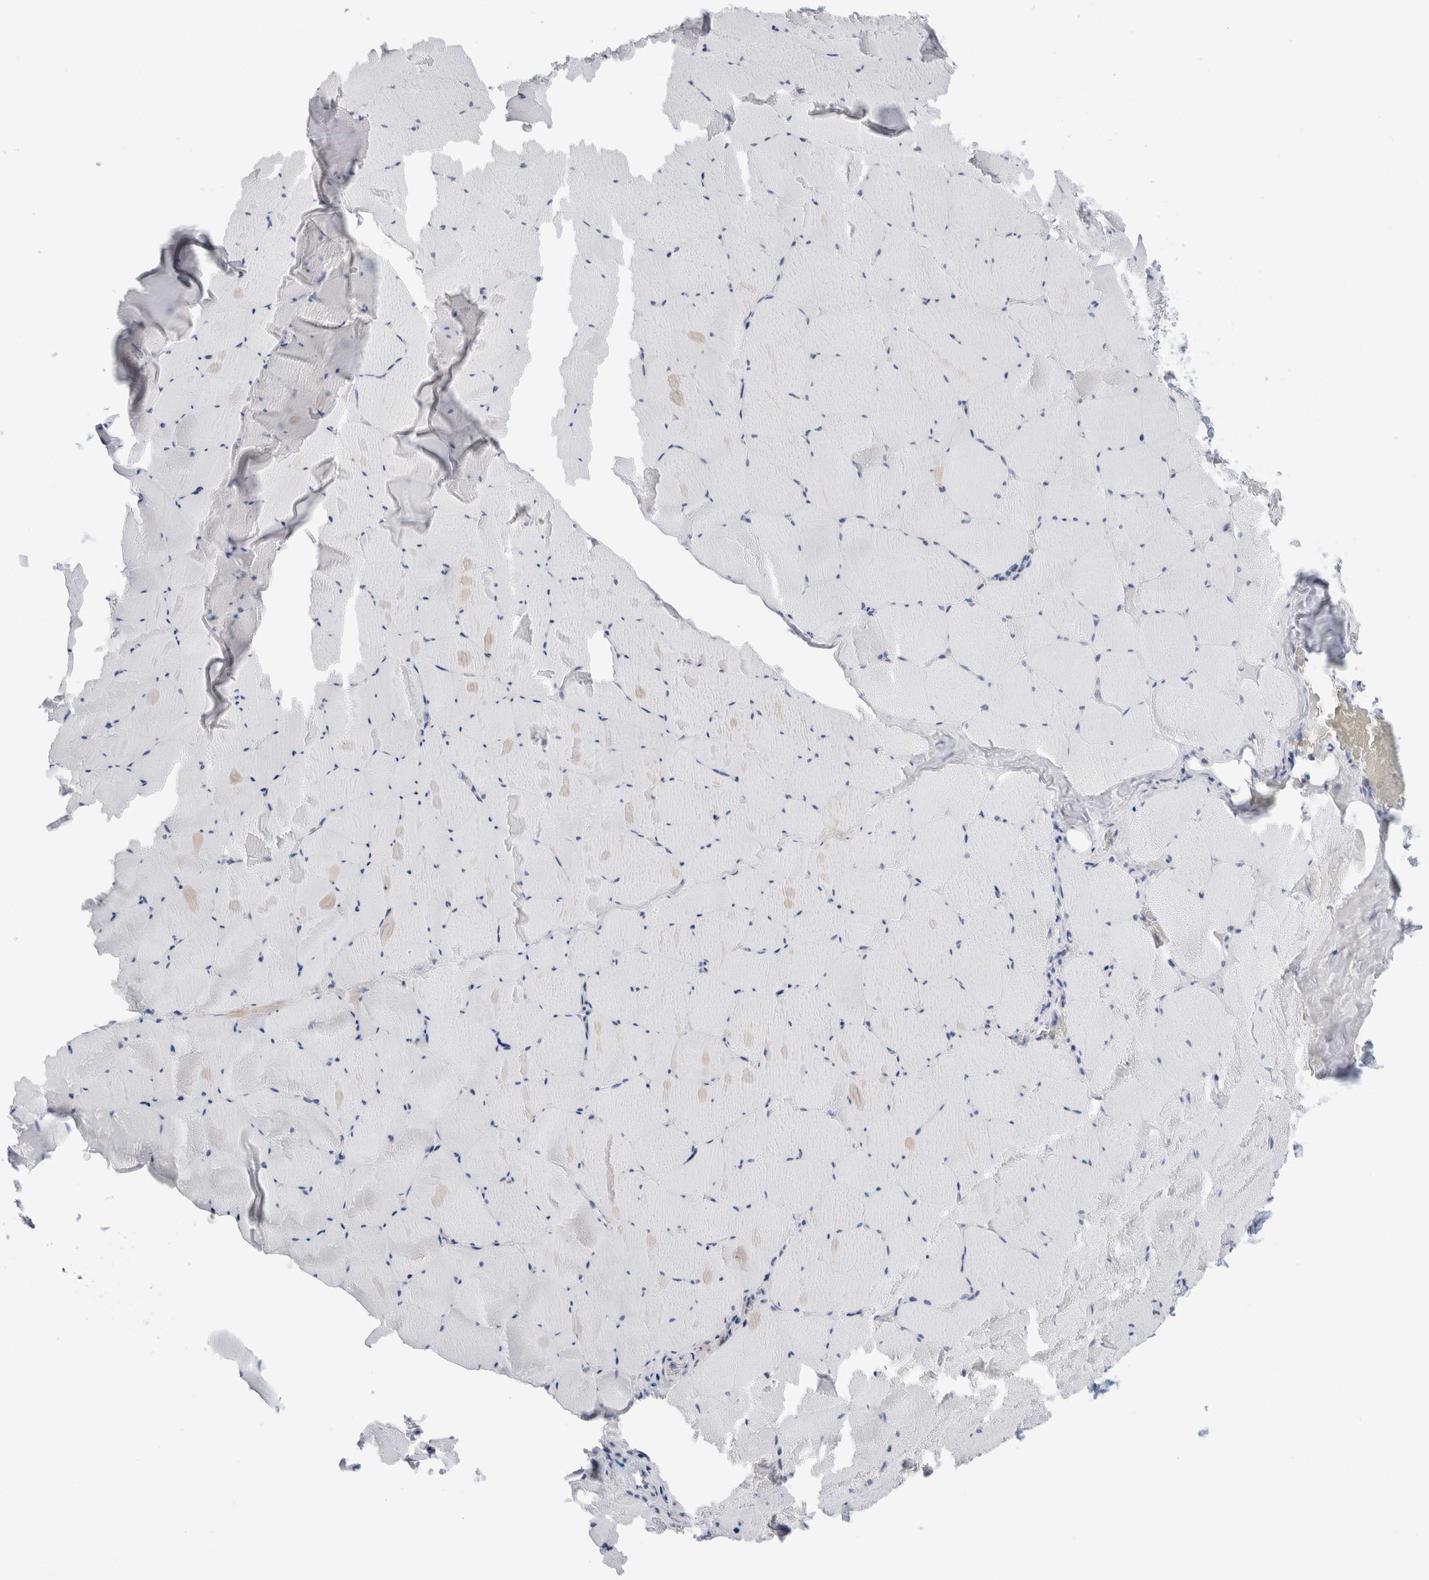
{"staining": {"intensity": "negative", "quantity": "none", "location": "none"}, "tissue": "skeletal muscle", "cell_type": "Myocytes", "image_type": "normal", "snomed": [{"axis": "morphology", "description": "Normal tissue, NOS"}, {"axis": "topography", "description": "Skeletal muscle"}], "caption": "Immunohistochemistry (IHC) image of normal skeletal muscle: skeletal muscle stained with DAB (3,3'-diaminobenzidine) demonstrates no significant protein positivity in myocytes.", "gene": "ECHDC2", "patient": {"sex": "male", "age": 62}}